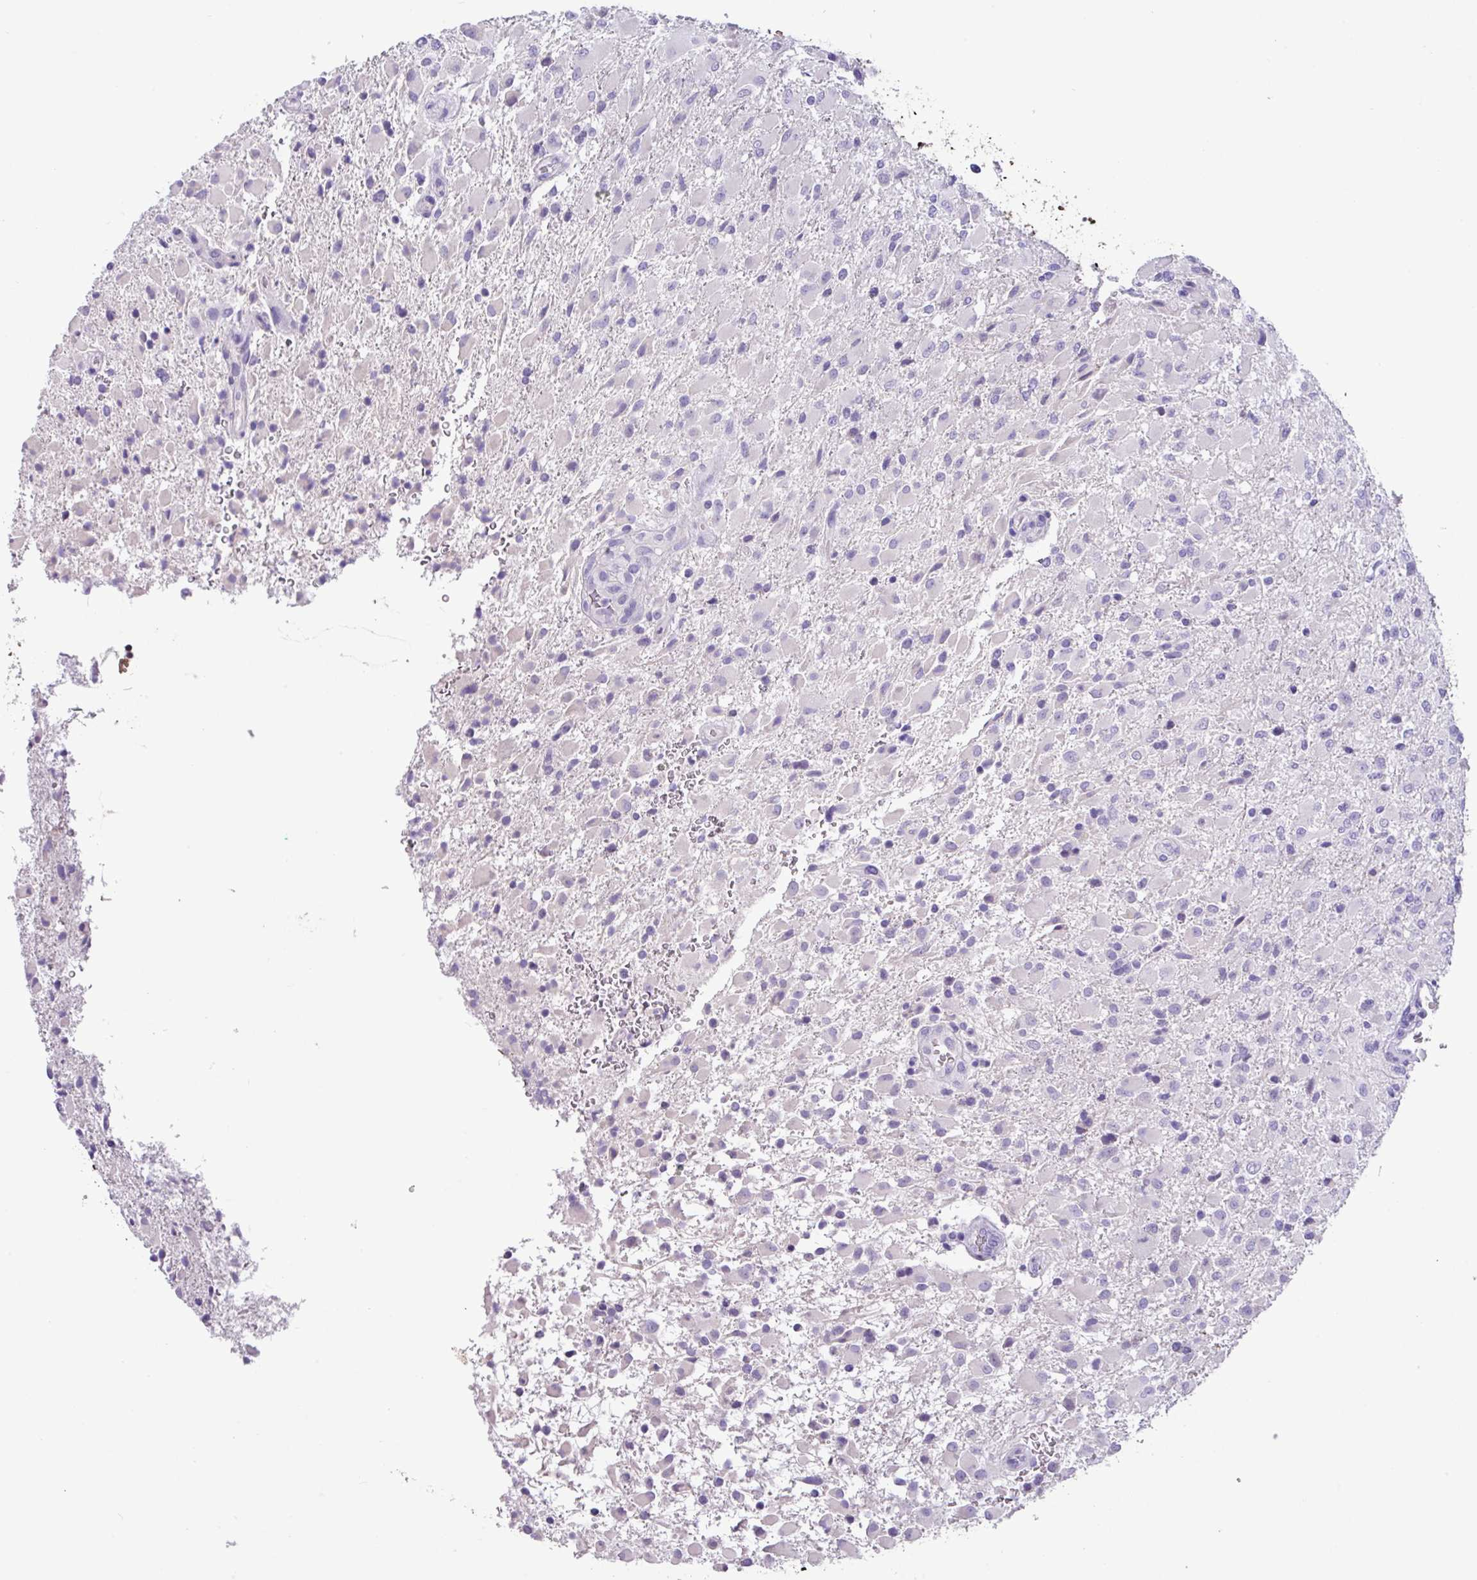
{"staining": {"intensity": "negative", "quantity": "none", "location": "none"}, "tissue": "glioma", "cell_type": "Tumor cells", "image_type": "cancer", "snomed": [{"axis": "morphology", "description": "Glioma, malignant, Low grade"}, {"axis": "topography", "description": "Brain"}], "caption": "An immunohistochemistry image of glioma is shown. There is no staining in tumor cells of glioma. (DAB (3,3'-diaminobenzidine) IHC visualized using brightfield microscopy, high magnification).", "gene": "EPCAM", "patient": {"sex": "male", "age": 65}}